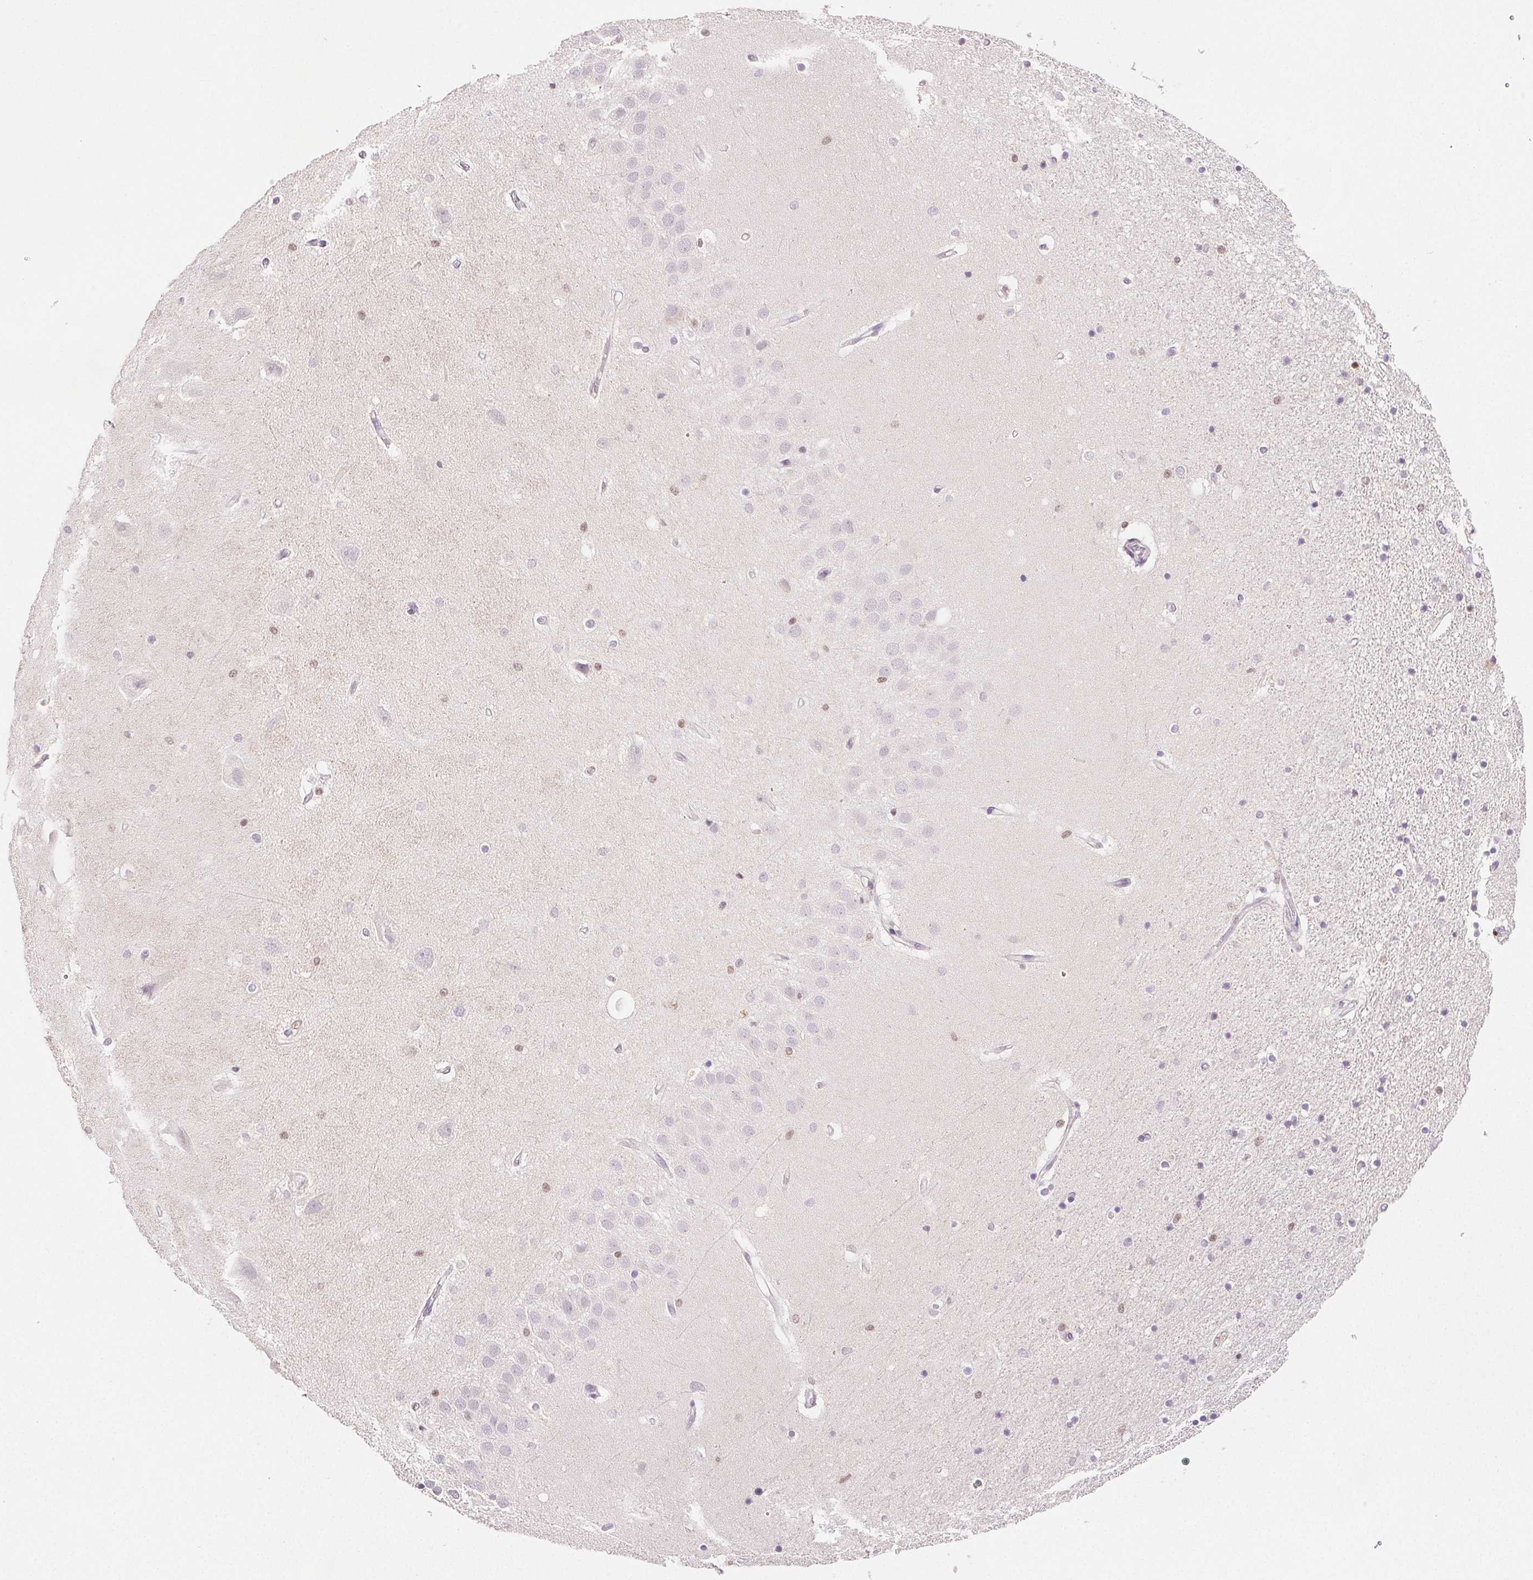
{"staining": {"intensity": "weak", "quantity": "<25%", "location": "nuclear"}, "tissue": "hippocampus", "cell_type": "Glial cells", "image_type": "normal", "snomed": [{"axis": "morphology", "description": "Normal tissue, NOS"}, {"axis": "topography", "description": "Hippocampus"}], "caption": "Glial cells show no significant positivity in normal hippocampus. Brightfield microscopy of IHC stained with DAB (brown) and hematoxylin (blue), captured at high magnification.", "gene": "RUNX2", "patient": {"sex": "male", "age": 63}}